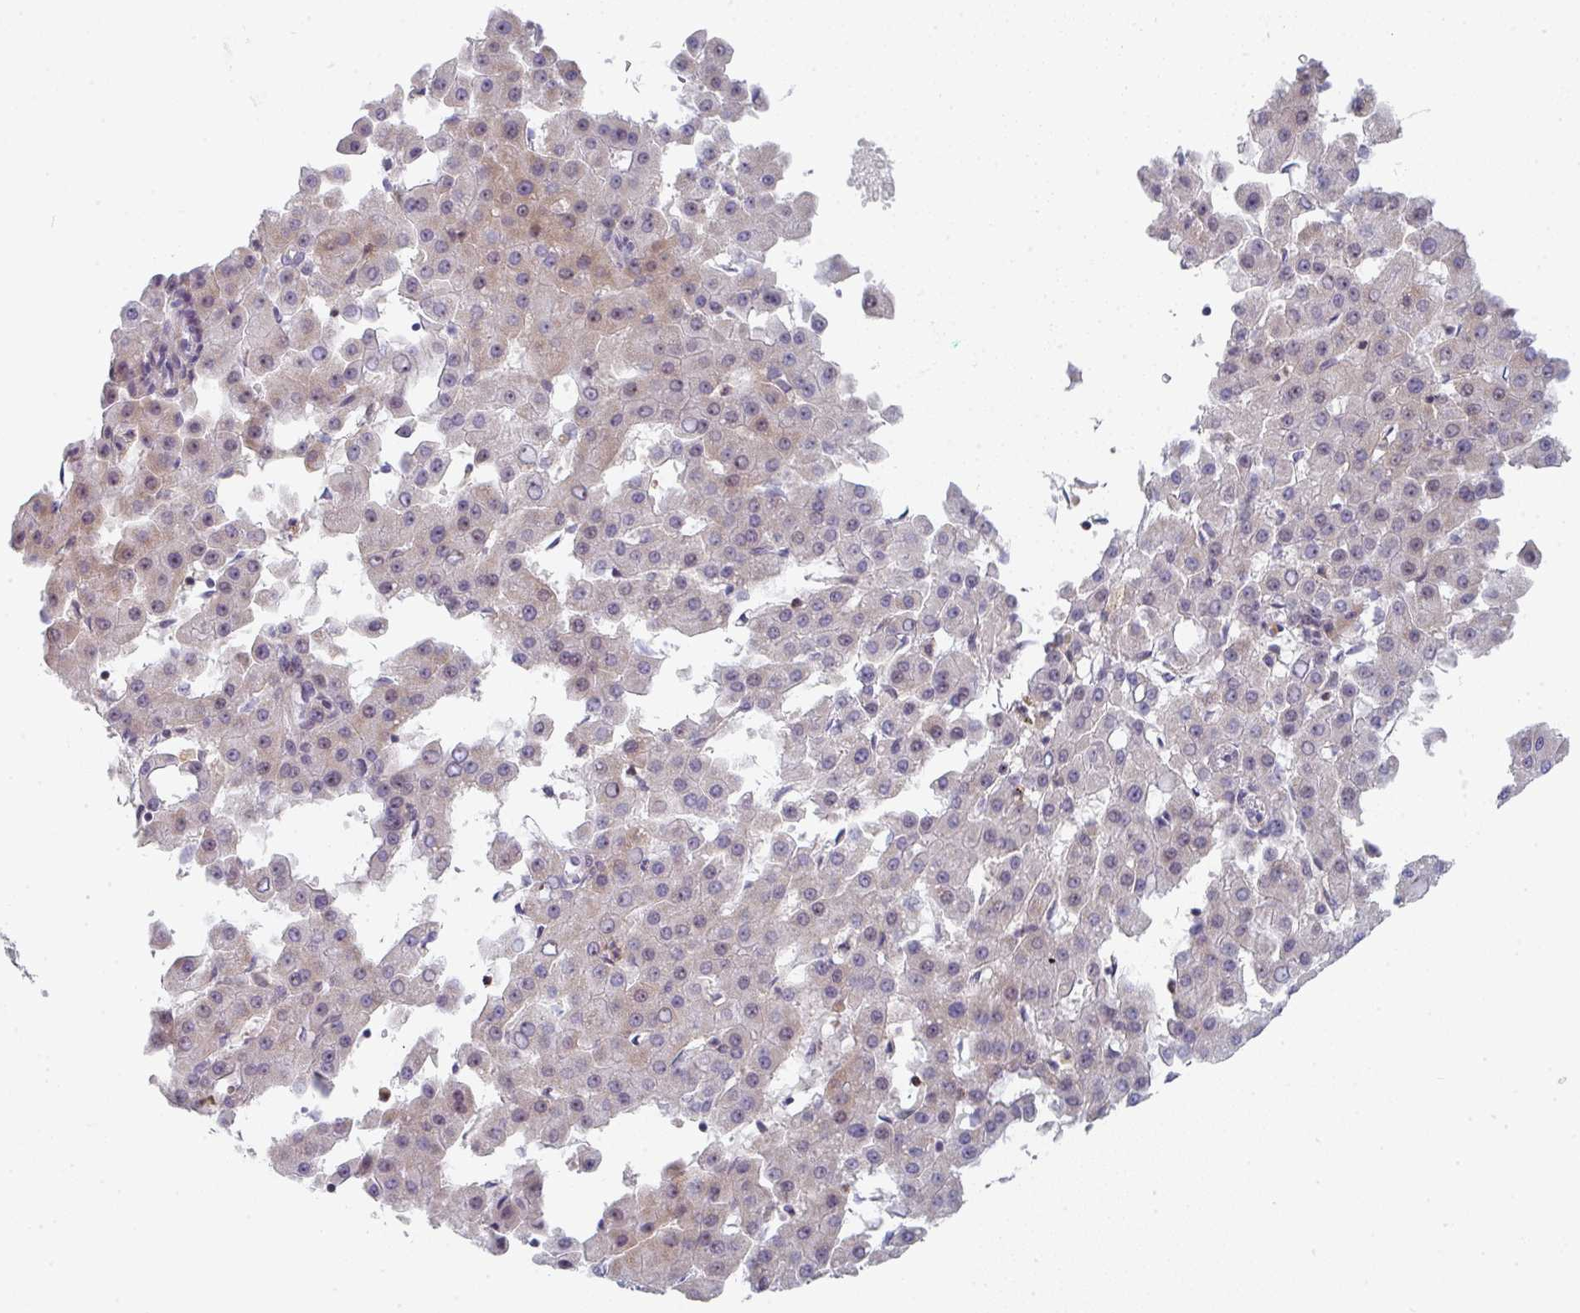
{"staining": {"intensity": "weak", "quantity": "<25%", "location": "cytoplasmic/membranous,nuclear"}, "tissue": "liver cancer", "cell_type": "Tumor cells", "image_type": "cancer", "snomed": [{"axis": "morphology", "description": "Carcinoma, Hepatocellular, NOS"}, {"axis": "topography", "description": "Liver"}], "caption": "DAB immunohistochemical staining of human liver cancer (hepatocellular carcinoma) shows no significant positivity in tumor cells. (DAB (3,3'-diaminobenzidine) IHC, high magnification).", "gene": "KLHL33", "patient": {"sex": "male", "age": 47}}